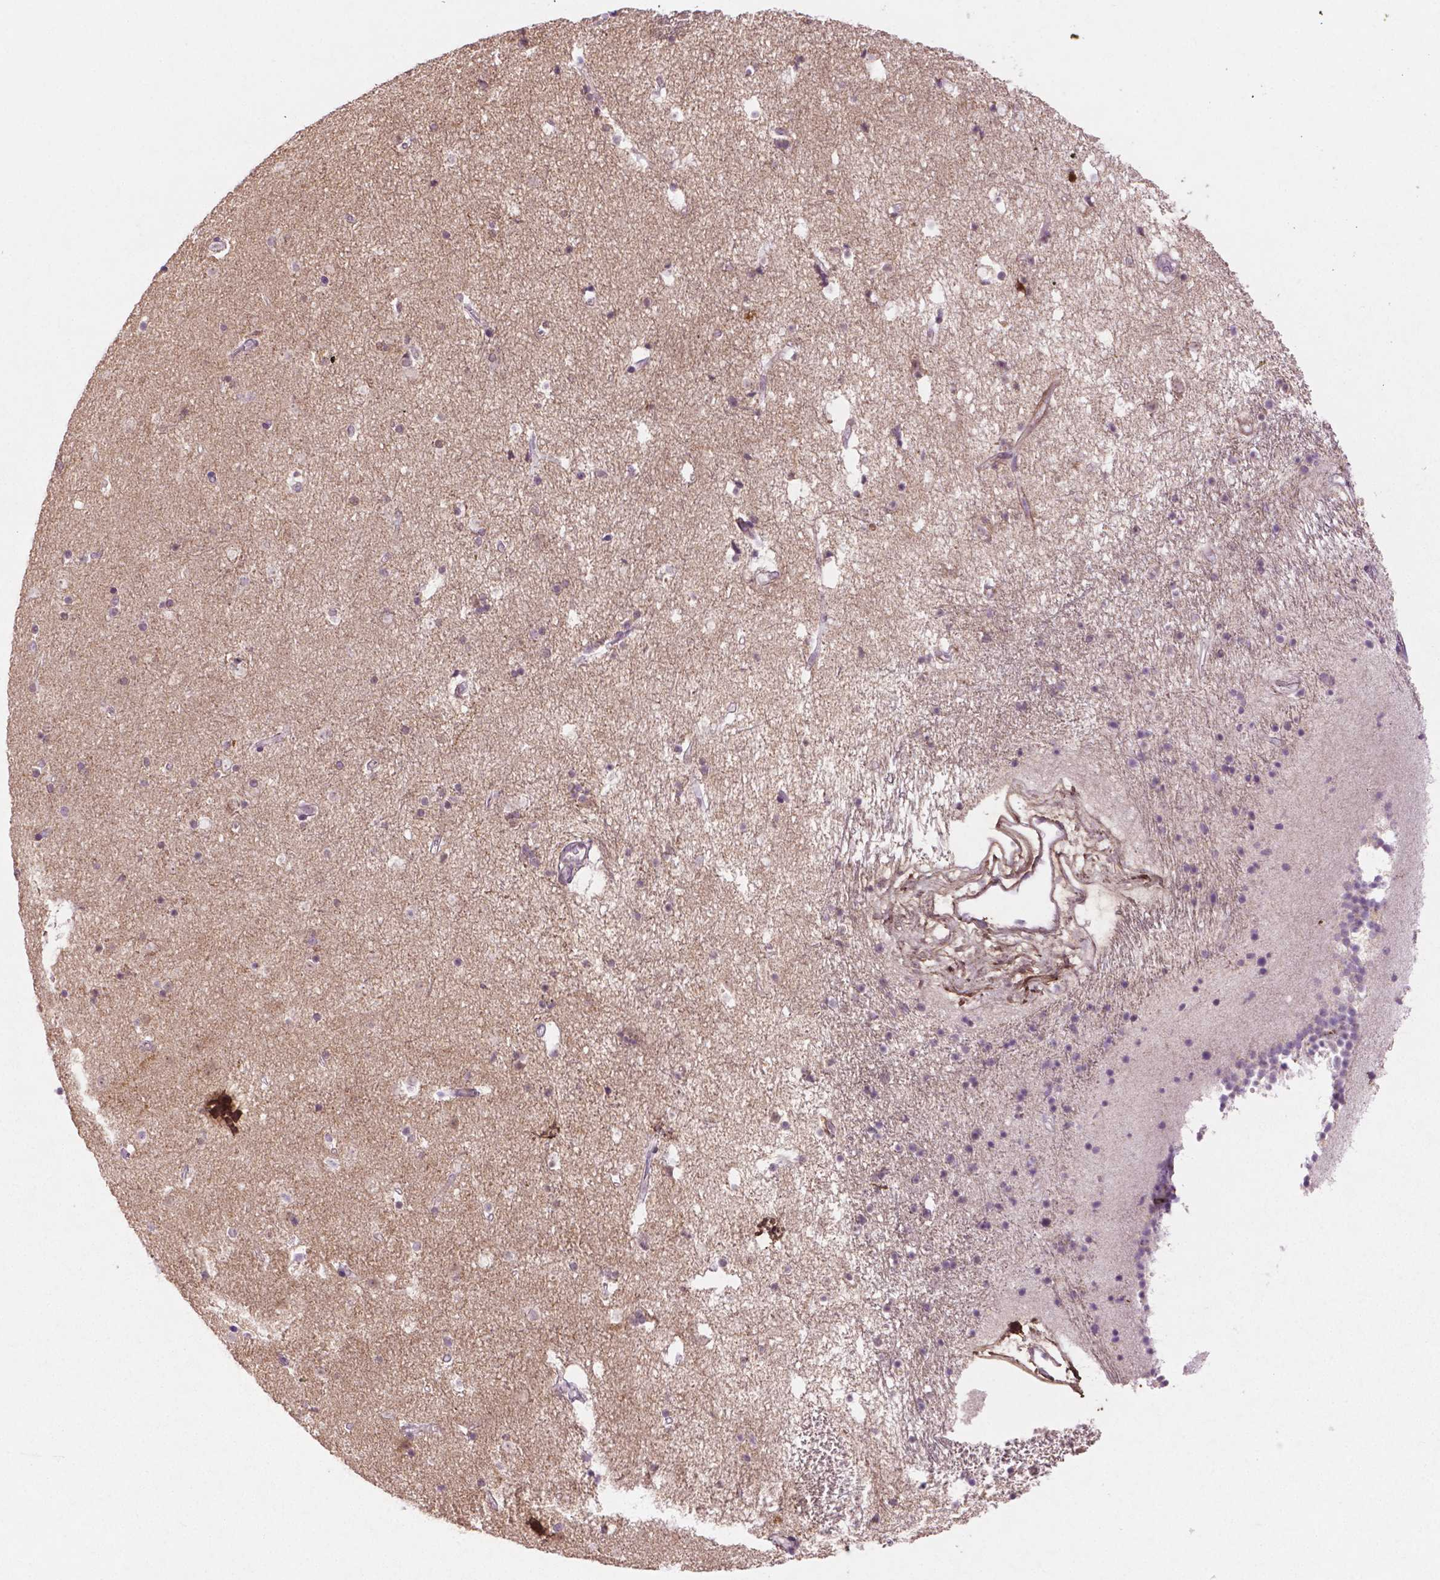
{"staining": {"intensity": "negative", "quantity": "none", "location": "none"}, "tissue": "caudate", "cell_type": "Glial cells", "image_type": "normal", "snomed": [{"axis": "morphology", "description": "Normal tissue, NOS"}, {"axis": "topography", "description": "Lateral ventricle wall"}], "caption": "This micrograph is of unremarkable caudate stained with immunohistochemistry (IHC) to label a protein in brown with the nuclei are counter-stained blue. There is no staining in glial cells. (Stains: DAB (3,3'-diaminobenzidine) immunohistochemistry (IHC) with hematoxylin counter stain, Microscopy: brightfield microscopy at high magnification).", "gene": "DLG2", "patient": {"sex": "female", "age": 71}}